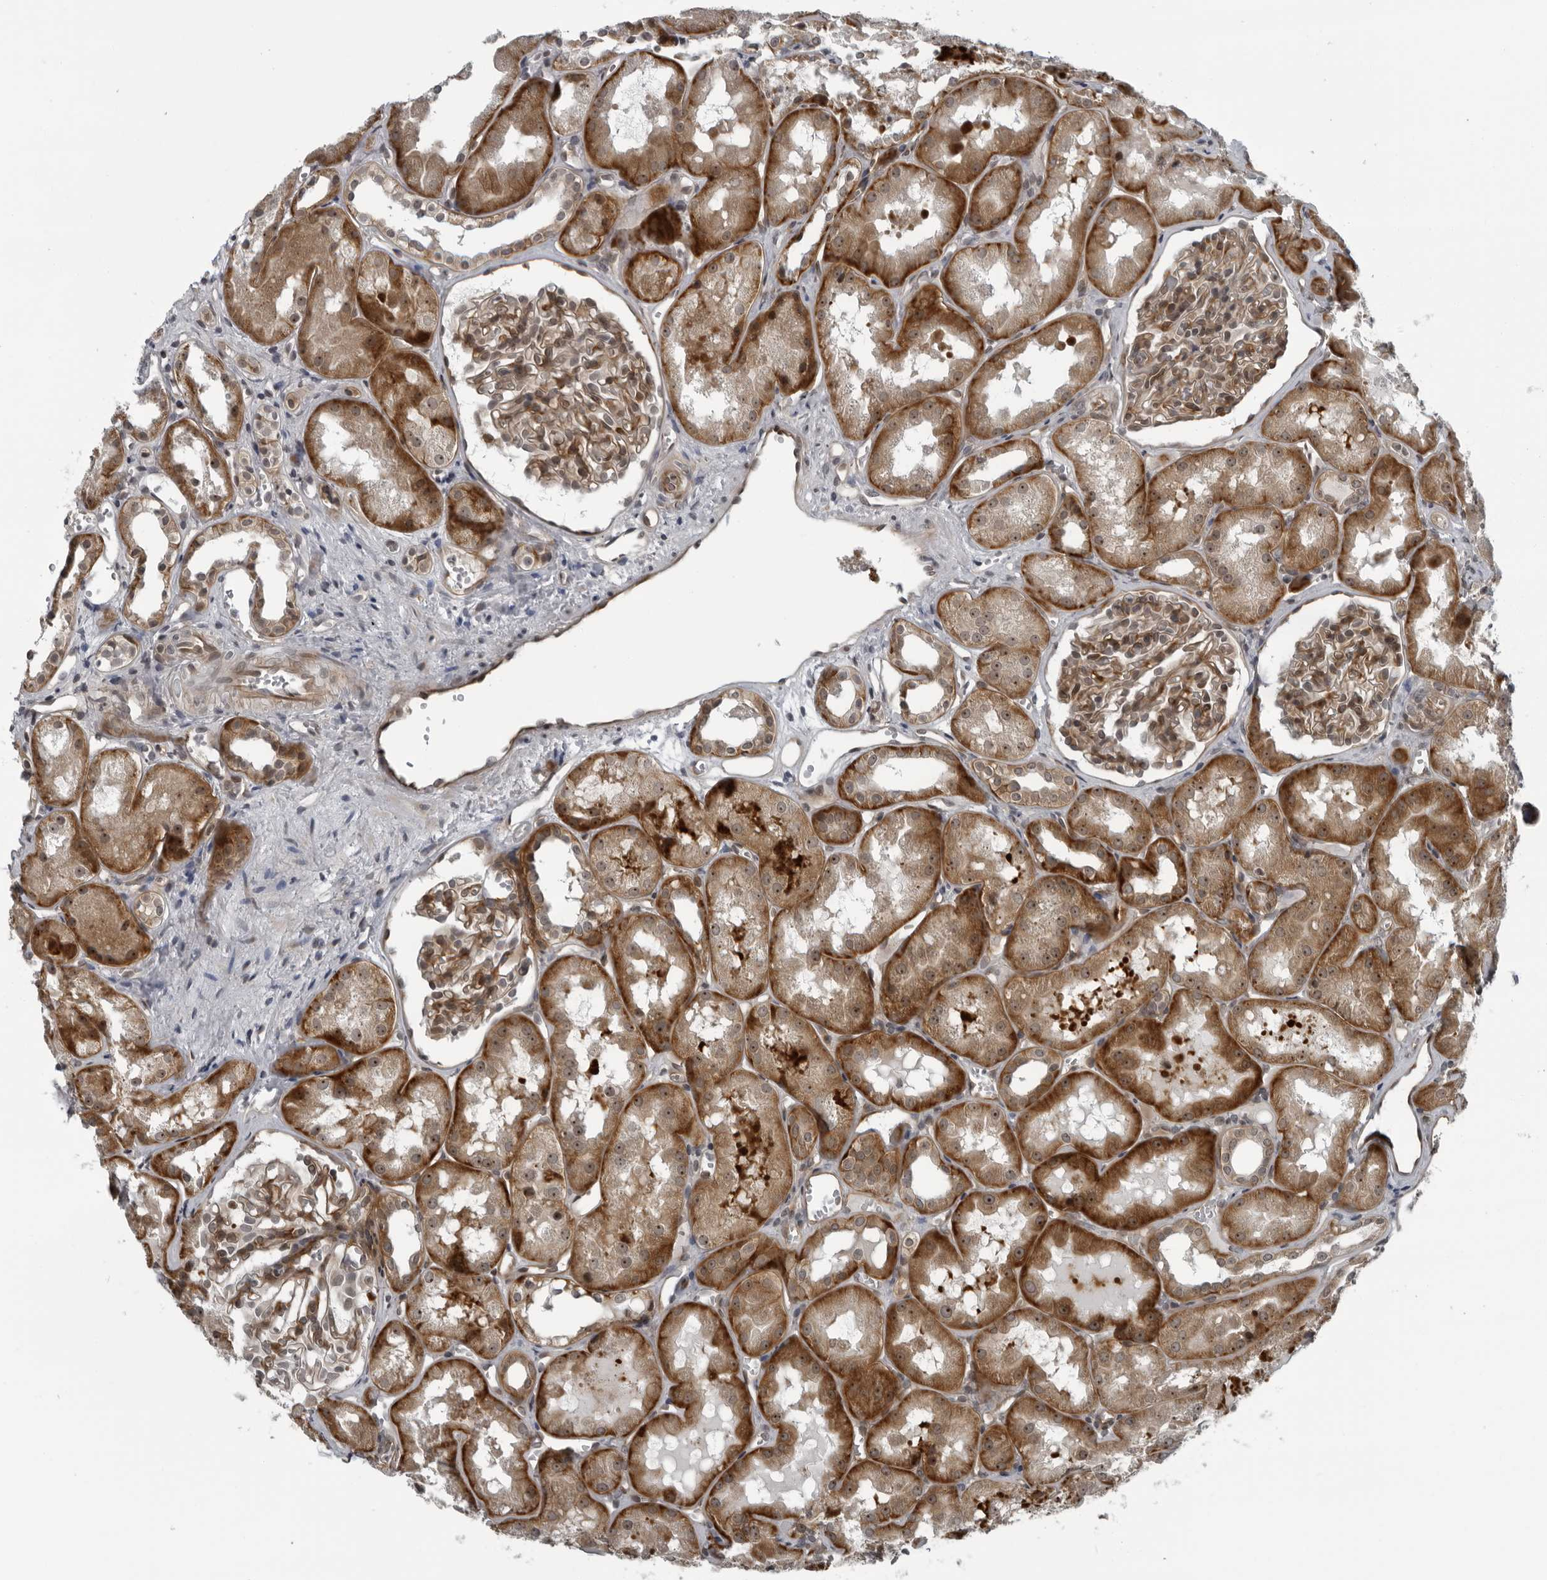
{"staining": {"intensity": "weak", "quantity": ">75%", "location": "cytoplasmic/membranous"}, "tissue": "kidney", "cell_type": "Cells in glomeruli", "image_type": "normal", "snomed": [{"axis": "morphology", "description": "Normal tissue, NOS"}, {"axis": "topography", "description": "Kidney"}], "caption": "Kidney stained for a protein exhibits weak cytoplasmic/membranous positivity in cells in glomeruli.", "gene": "FAM102B", "patient": {"sex": "male", "age": 16}}